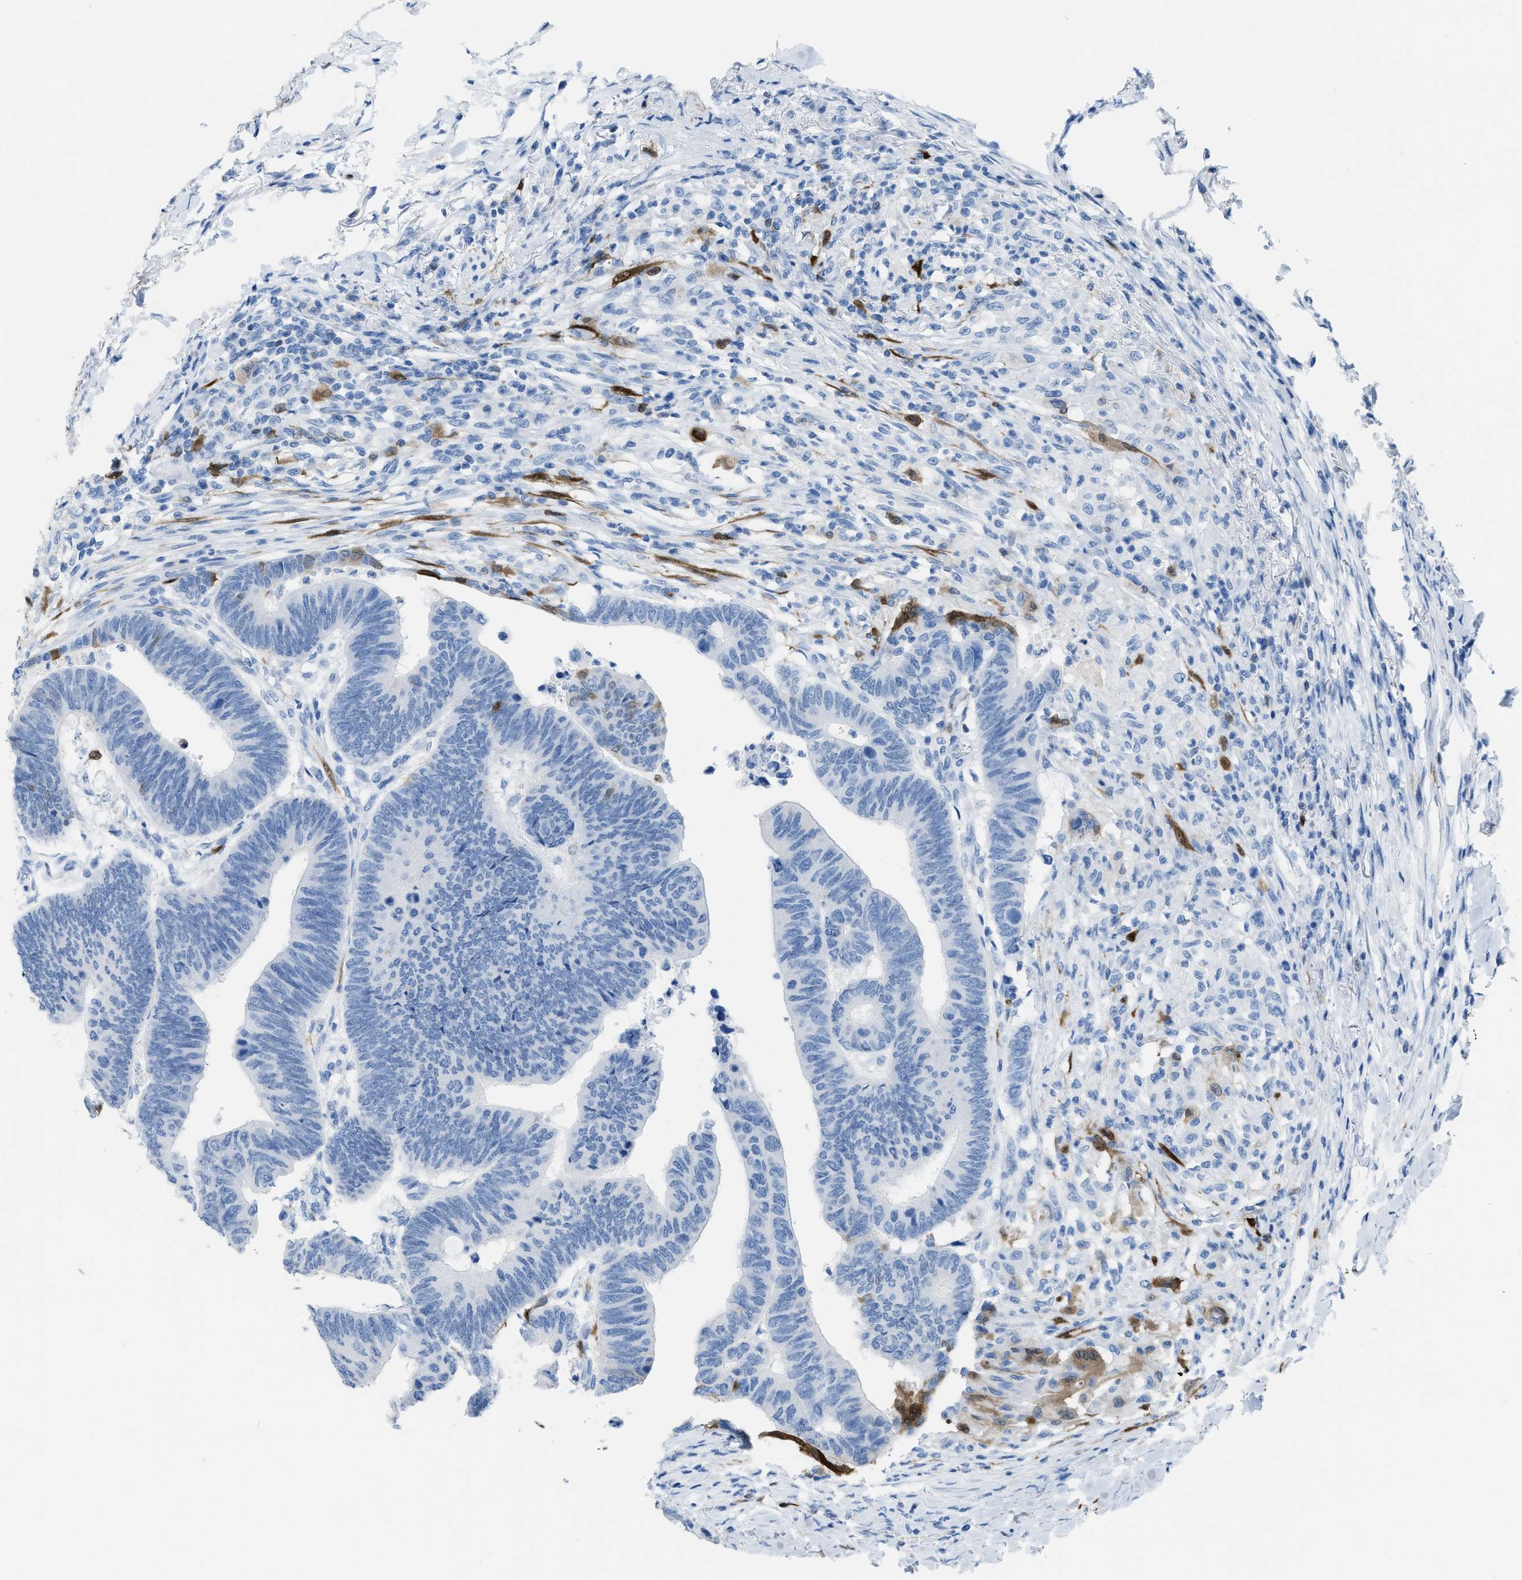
{"staining": {"intensity": "strong", "quantity": "<25%", "location": "cytoplasmic/membranous,nuclear"}, "tissue": "colorectal cancer", "cell_type": "Tumor cells", "image_type": "cancer", "snomed": [{"axis": "morphology", "description": "Normal tissue, NOS"}, {"axis": "morphology", "description": "Adenocarcinoma, NOS"}, {"axis": "topography", "description": "Rectum"}, {"axis": "topography", "description": "Peripheral nerve tissue"}], "caption": "Human colorectal cancer (adenocarcinoma) stained with a brown dye exhibits strong cytoplasmic/membranous and nuclear positive staining in about <25% of tumor cells.", "gene": "CDKN2A", "patient": {"sex": "male", "age": 92}}